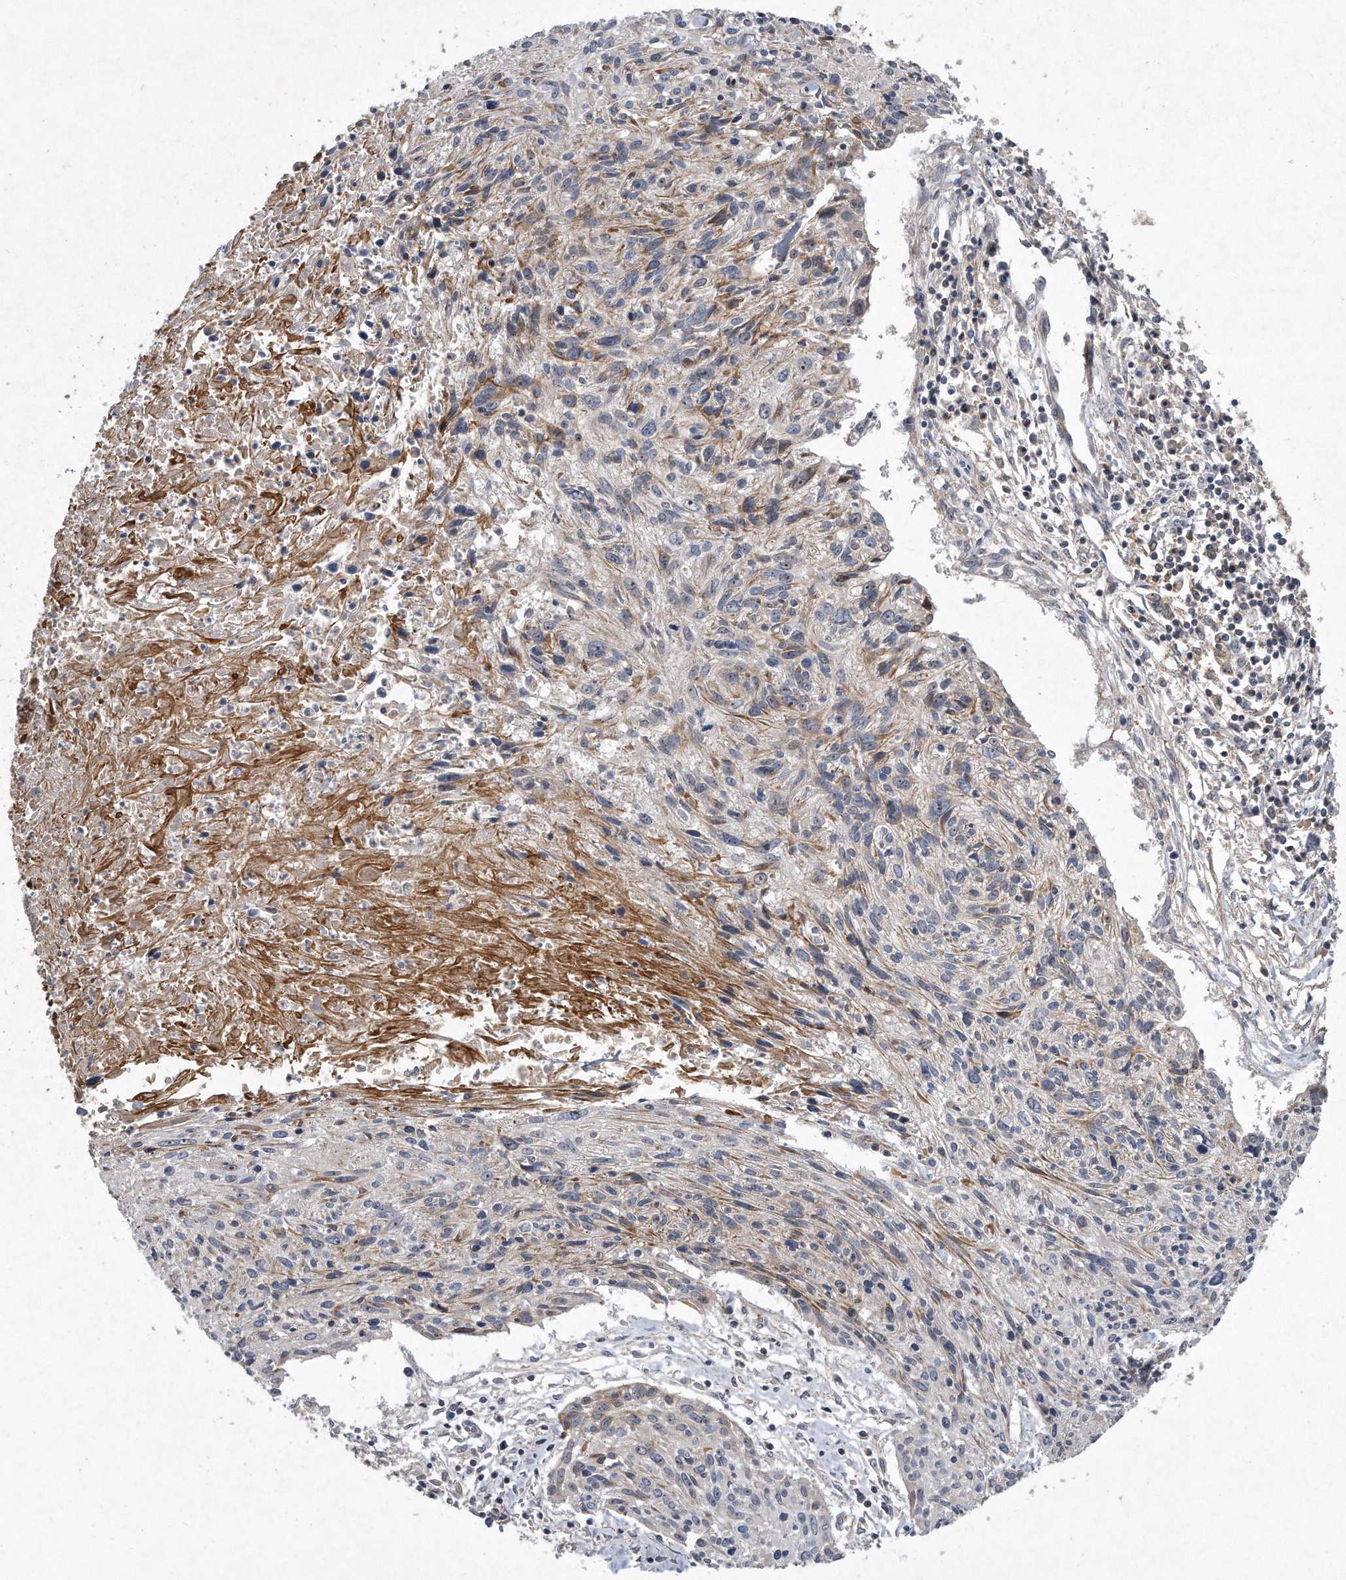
{"staining": {"intensity": "moderate", "quantity": "<25%", "location": "cytoplasmic/membranous"}, "tissue": "cervical cancer", "cell_type": "Tumor cells", "image_type": "cancer", "snomed": [{"axis": "morphology", "description": "Squamous cell carcinoma, NOS"}, {"axis": "topography", "description": "Cervix"}], "caption": "Immunohistochemistry (IHC) histopathology image of neoplastic tissue: cervical cancer (squamous cell carcinoma) stained using IHC shows low levels of moderate protein expression localized specifically in the cytoplasmic/membranous of tumor cells, appearing as a cytoplasmic/membranous brown color.", "gene": "PGBD2", "patient": {"sex": "female", "age": 51}}